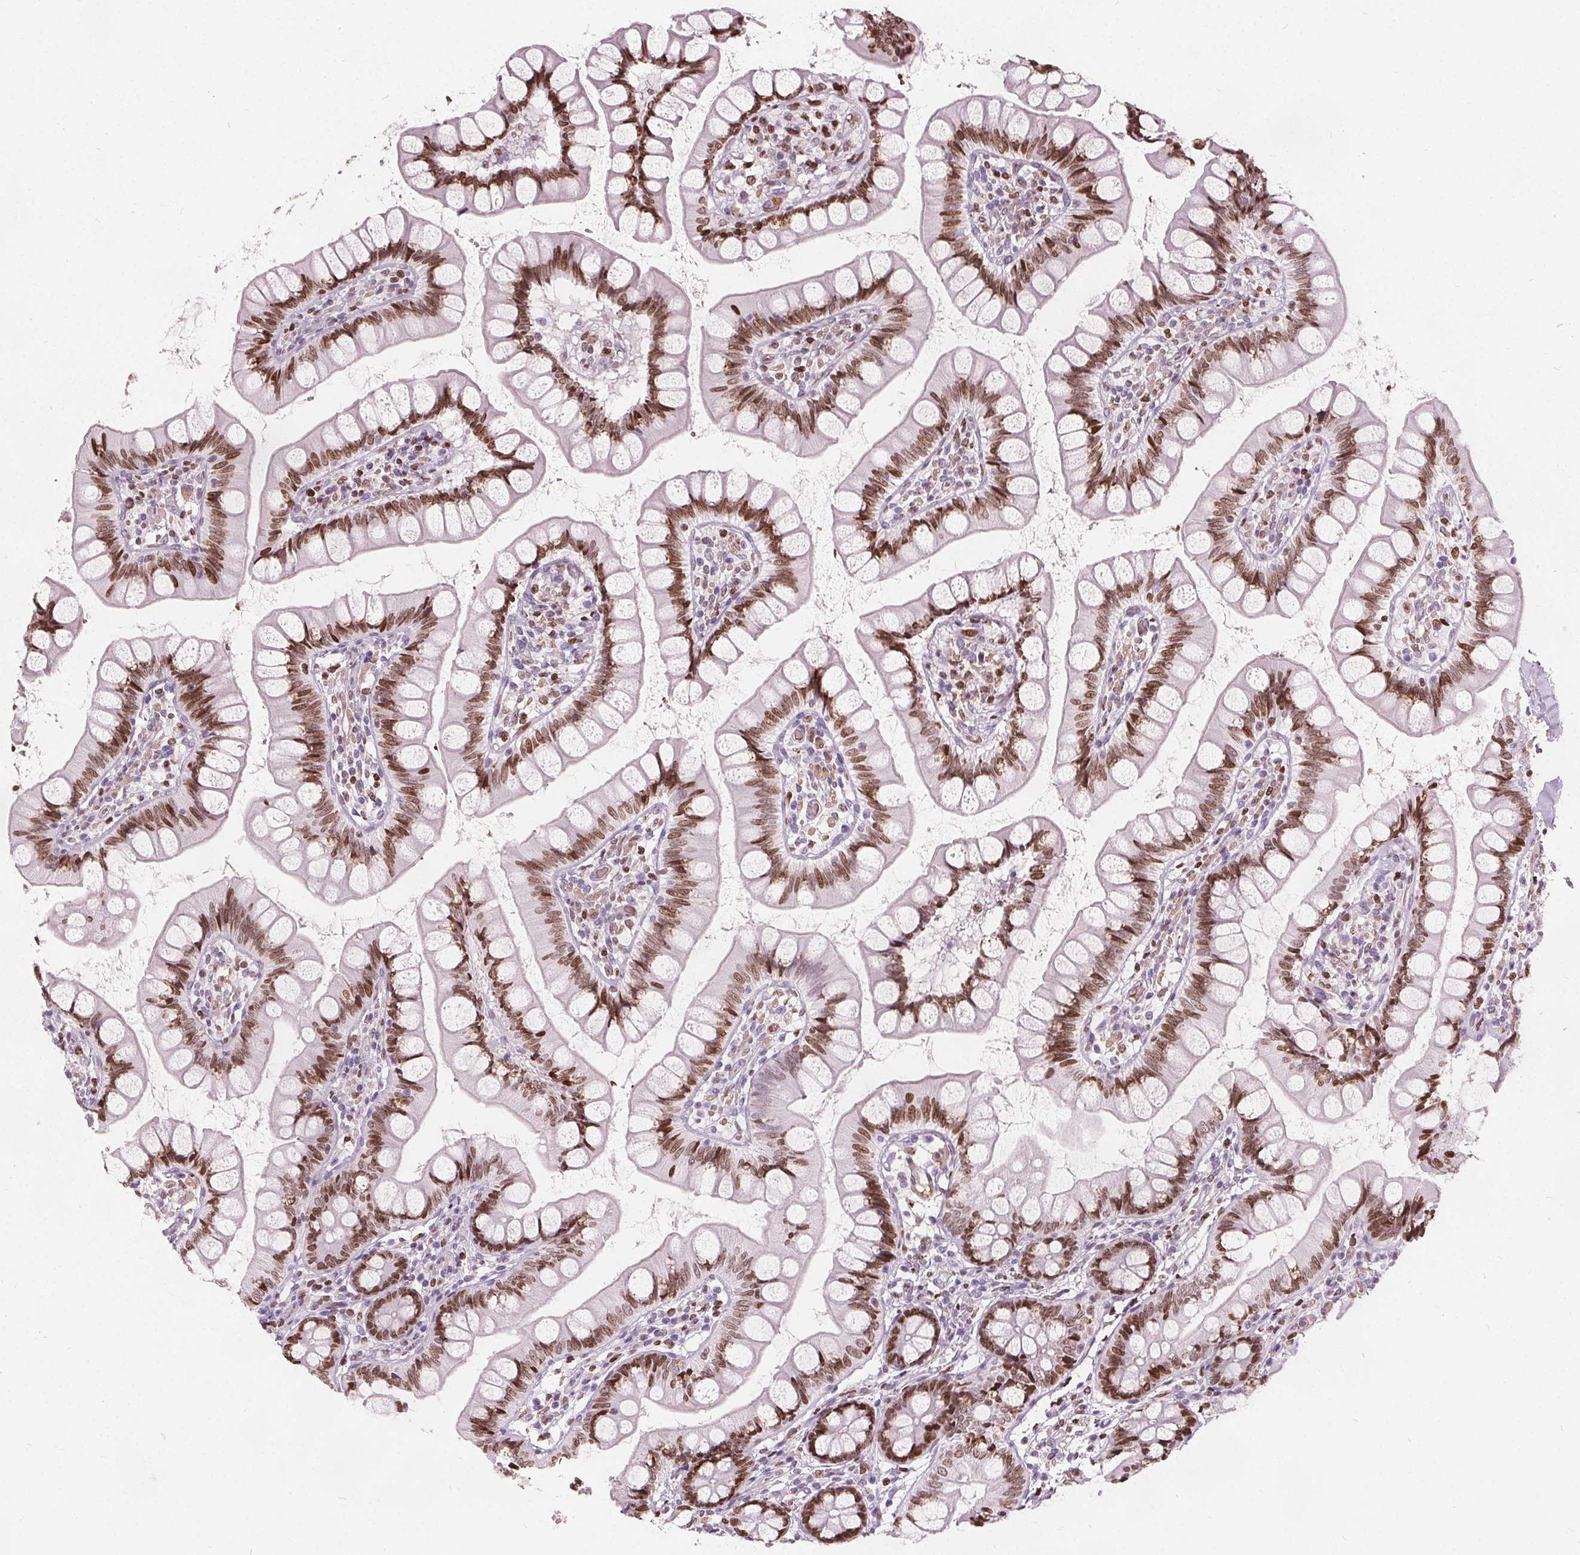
{"staining": {"intensity": "moderate", "quantity": ">75%", "location": "nuclear"}, "tissue": "small intestine", "cell_type": "Glandular cells", "image_type": "normal", "snomed": [{"axis": "morphology", "description": "Normal tissue, NOS"}, {"axis": "topography", "description": "Small intestine"}], "caption": "Immunohistochemistry of benign human small intestine displays medium levels of moderate nuclear positivity in approximately >75% of glandular cells. (DAB IHC, brown staining for protein, blue staining for nuclei).", "gene": "ISLR2", "patient": {"sex": "male", "age": 70}}